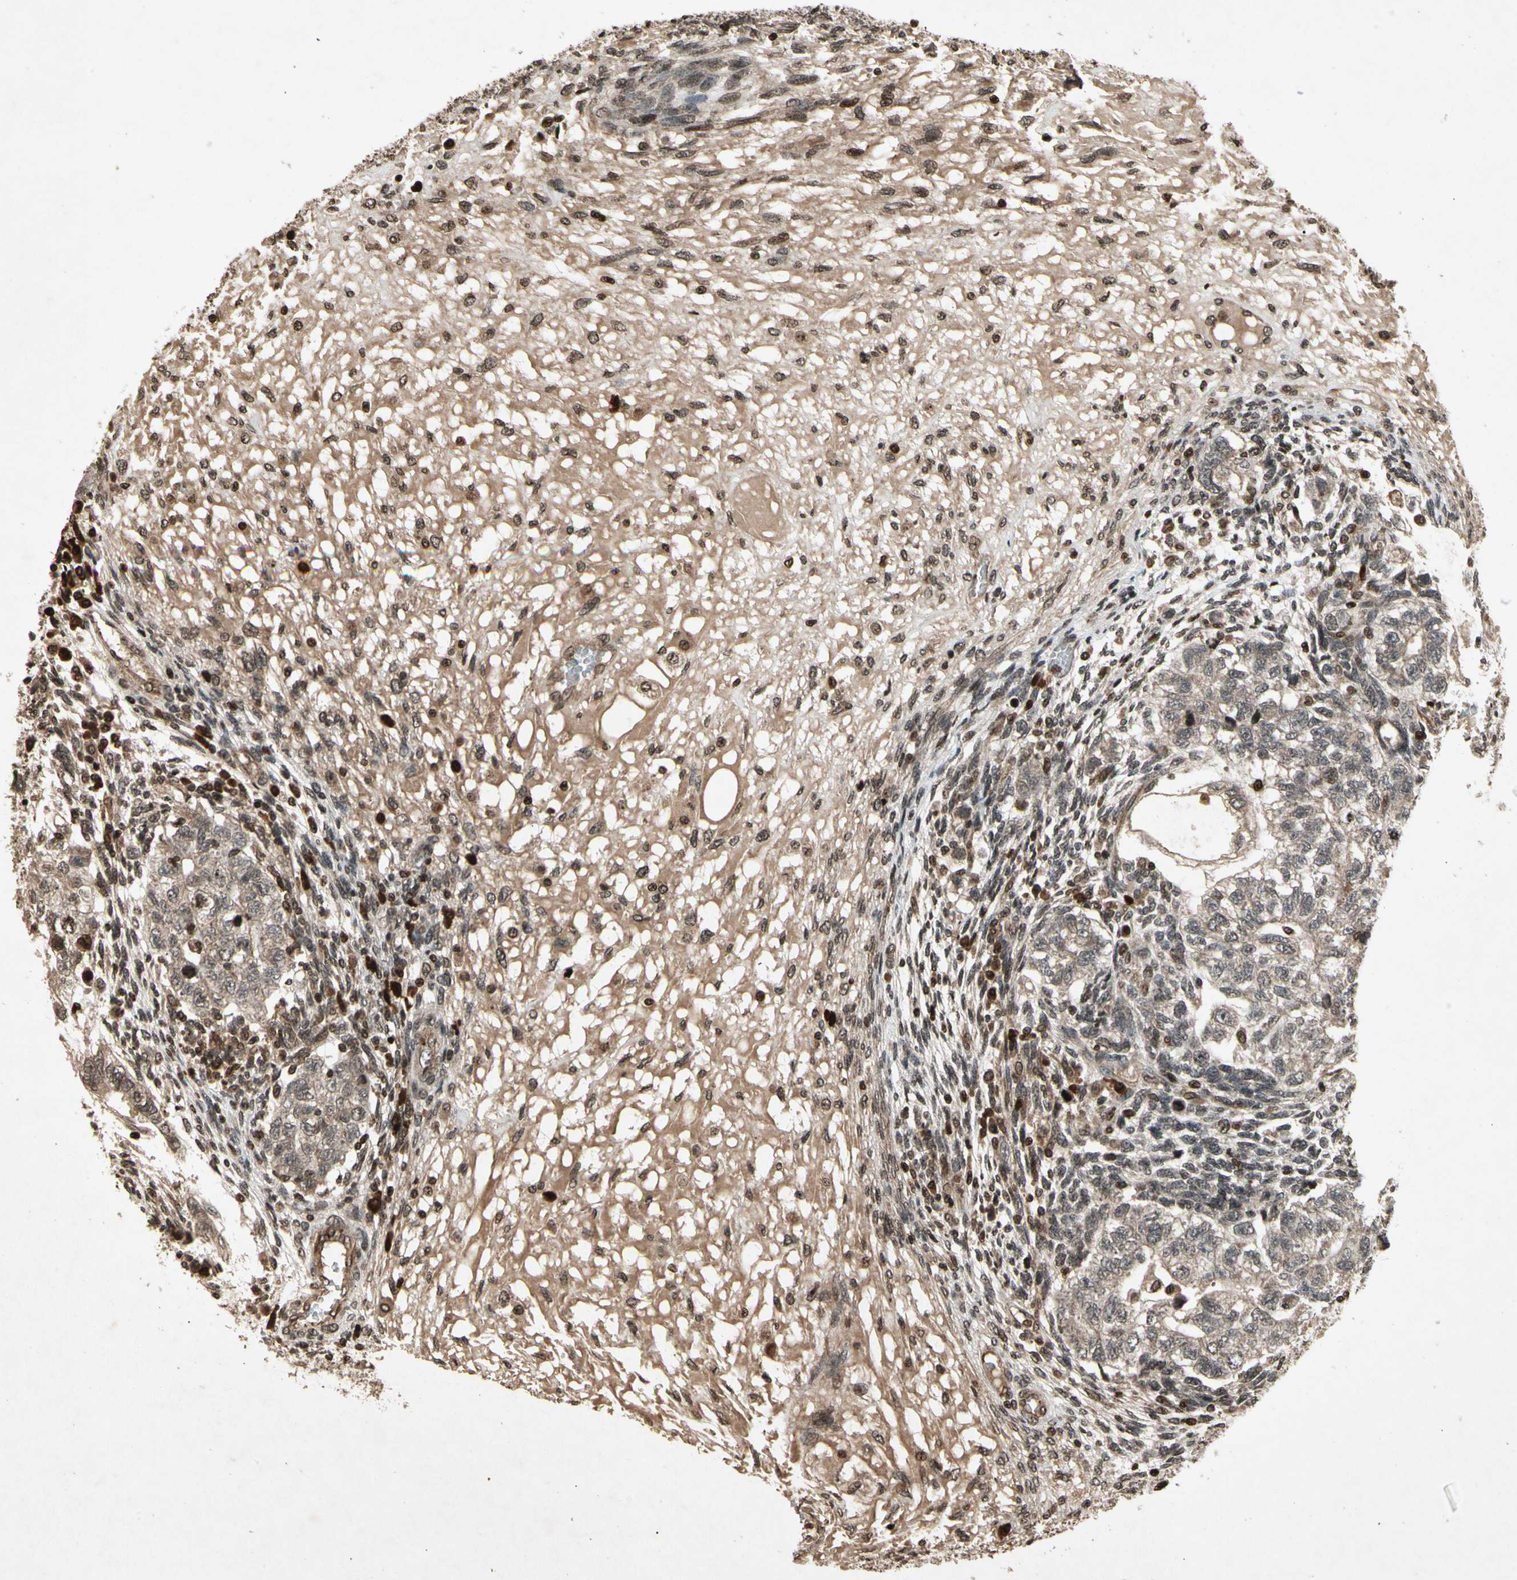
{"staining": {"intensity": "weak", "quantity": ">75%", "location": "cytoplasmic/membranous"}, "tissue": "testis cancer", "cell_type": "Tumor cells", "image_type": "cancer", "snomed": [{"axis": "morphology", "description": "Normal tissue, NOS"}, {"axis": "morphology", "description": "Carcinoma, Embryonal, NOS"}, {"axis": "topography", "description": "Testis"}], "caption": "A micrograph of testis embryonal carcinoma stained for a protein shows weak cytoplasmic/membranous brown staining in tumor cells.", "gene": "GLRX", "patient": {"sex": "male", "age": 36}}